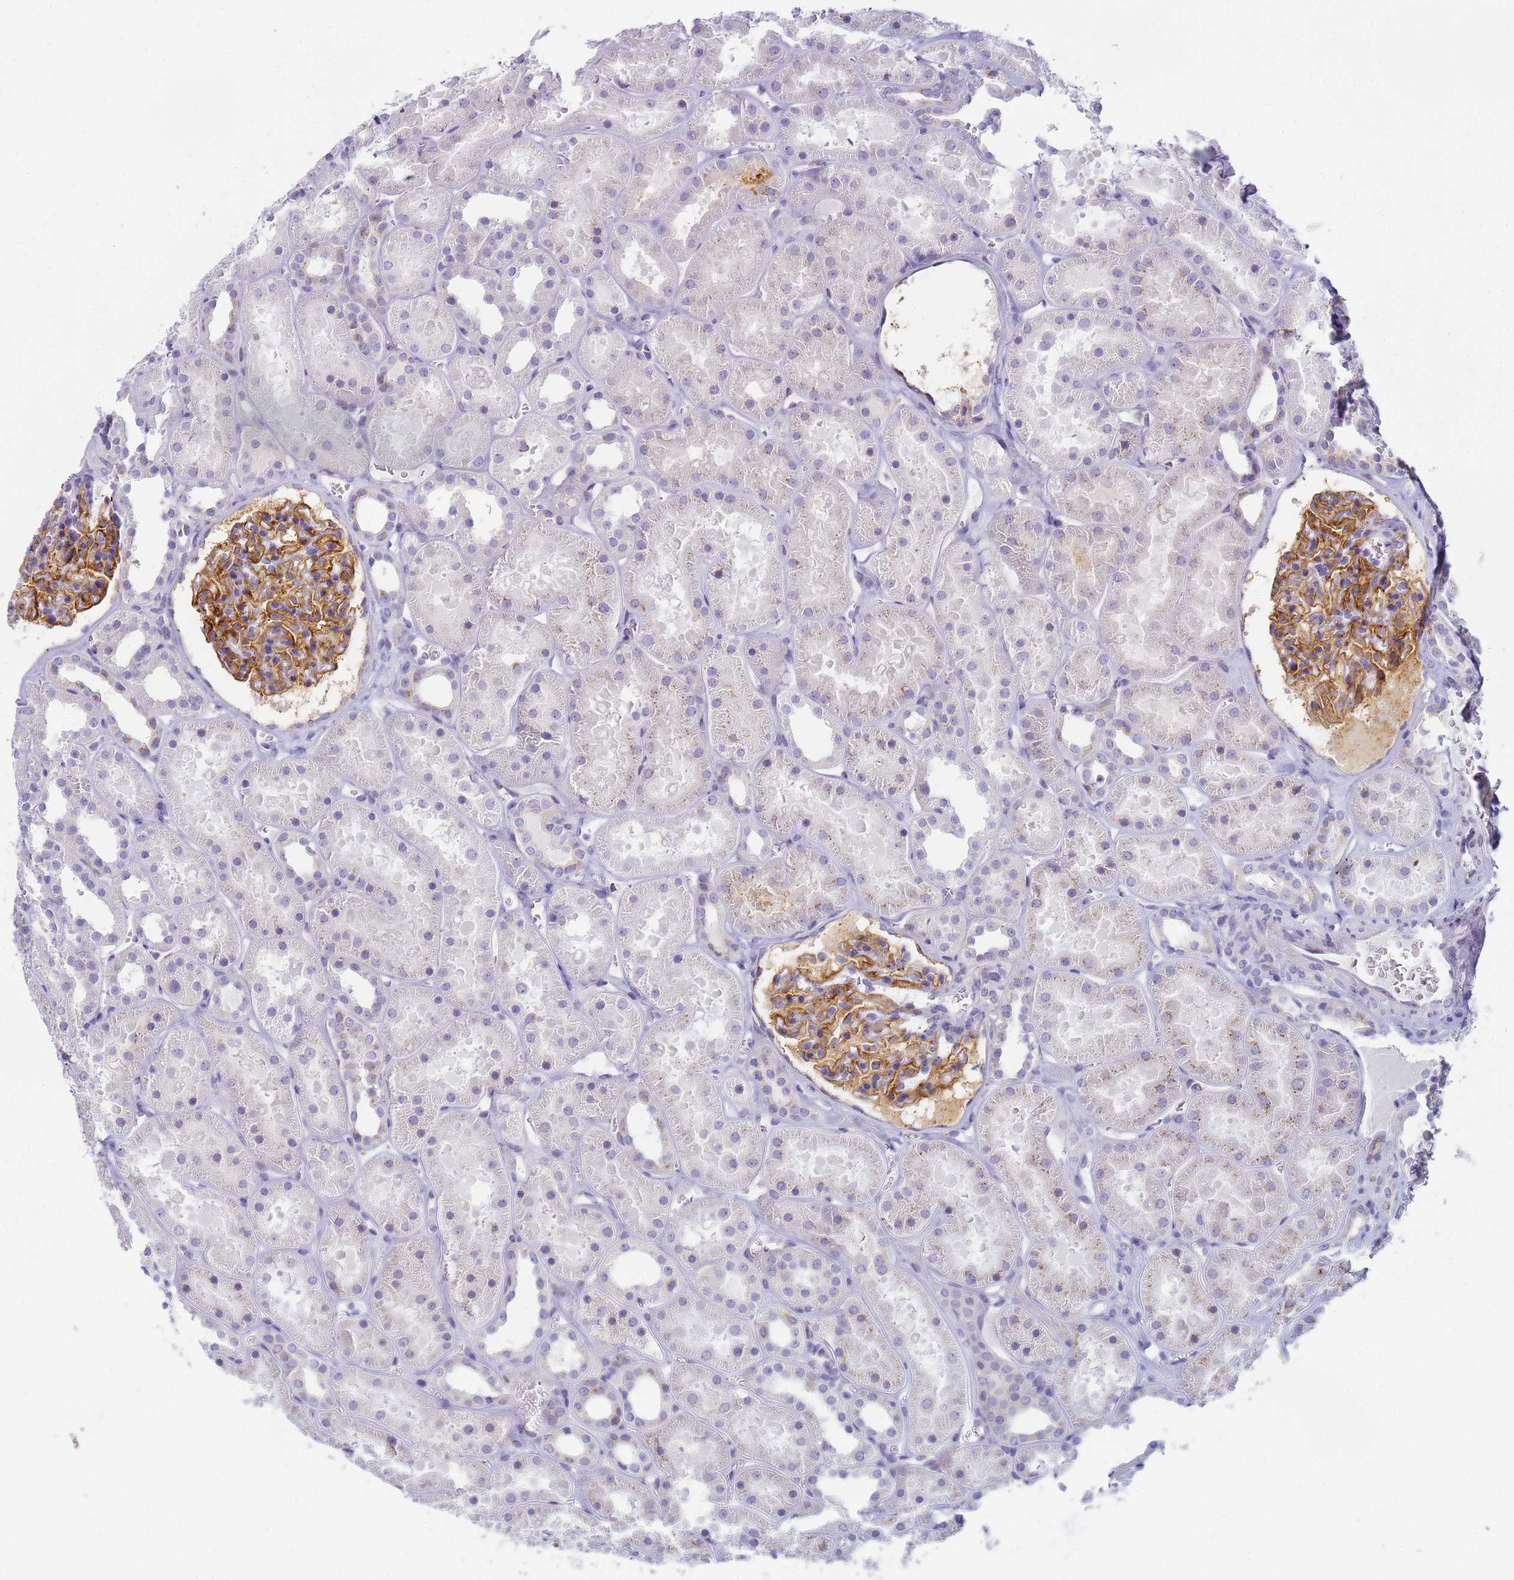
{"staining": {"intensity": "moderate", "quantity": ">75%", "location": "cytoplasmic/membranous"}, "tissue": "kidney", "cell_type": "Cells in glomeruli", "image_type": "normal", "snomed": [{"axis": "morphology", "description": "Normal tissue, NOS"}, {"axis": "topography", "description": "Kidney"}], "caption": "Brown immunohistochemical staining in normal human kidney displays moderate cytoplasmic/membranous positivity in about >75% of cells in glomeruli. (IHC, brightfield microscopy, high magnification).", "gene": "CR1", "patient": {"sex": "female", "age": 41}}